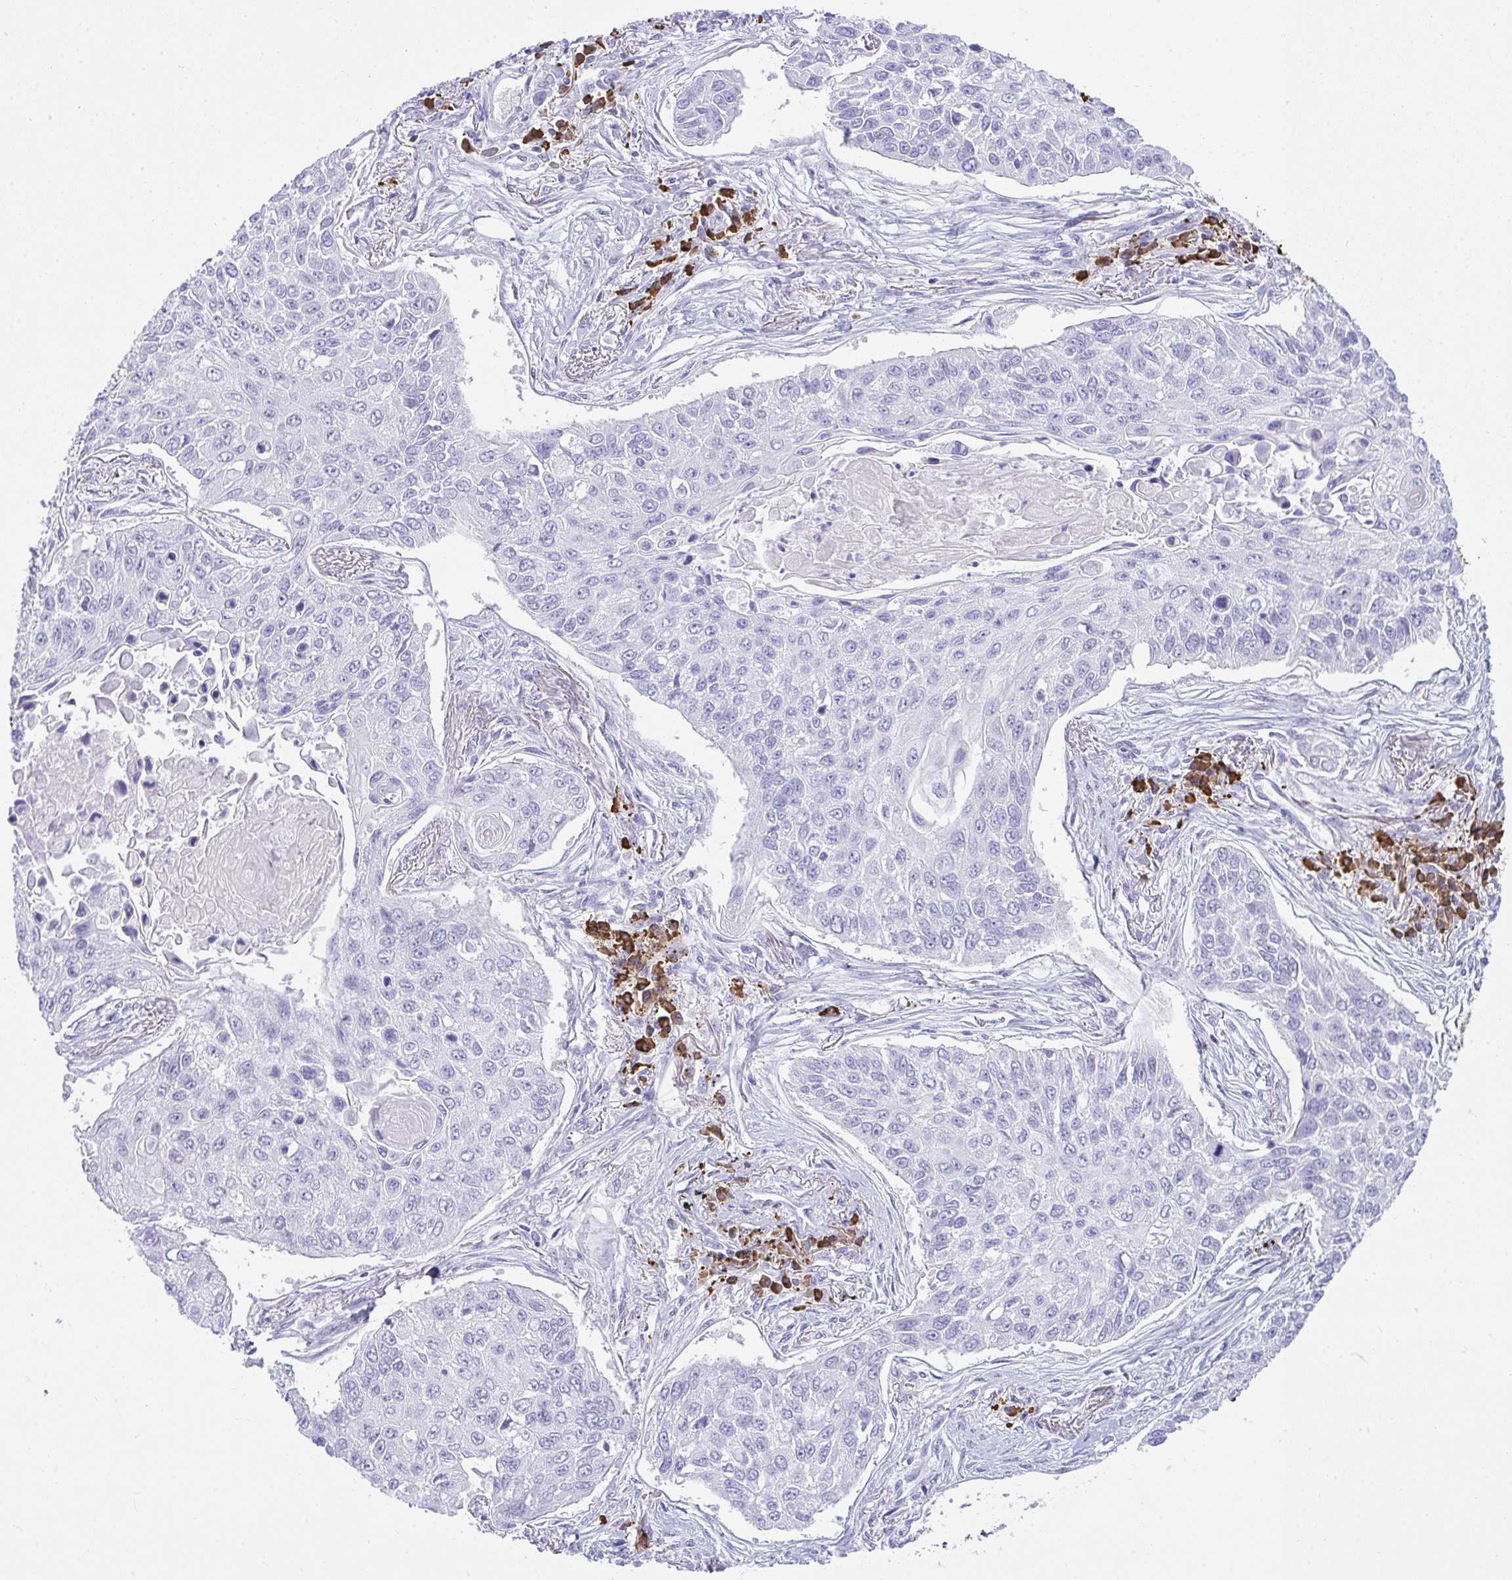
{"staining": {"intensity": "negative", "quantity": "none", "location": "none"}, "tissue": "lung cancer", "cell_type": "Tumor cells", "image_type": "cancer", "snomed": [{"axis": "morphology", "description": "Squamous cell carcinoma, NOS"}, {"axis": "topography", "description": "Lung"}], "caption": "A high-resolution micrograph shows IHC staining of lung cancer (squamous cell carcinoma), which exhibits no significant expression in tumor cells. (DAB IHC, high magnification).", "gene": "CDADC1", "patient": {"sex": "male", "age": 75}}